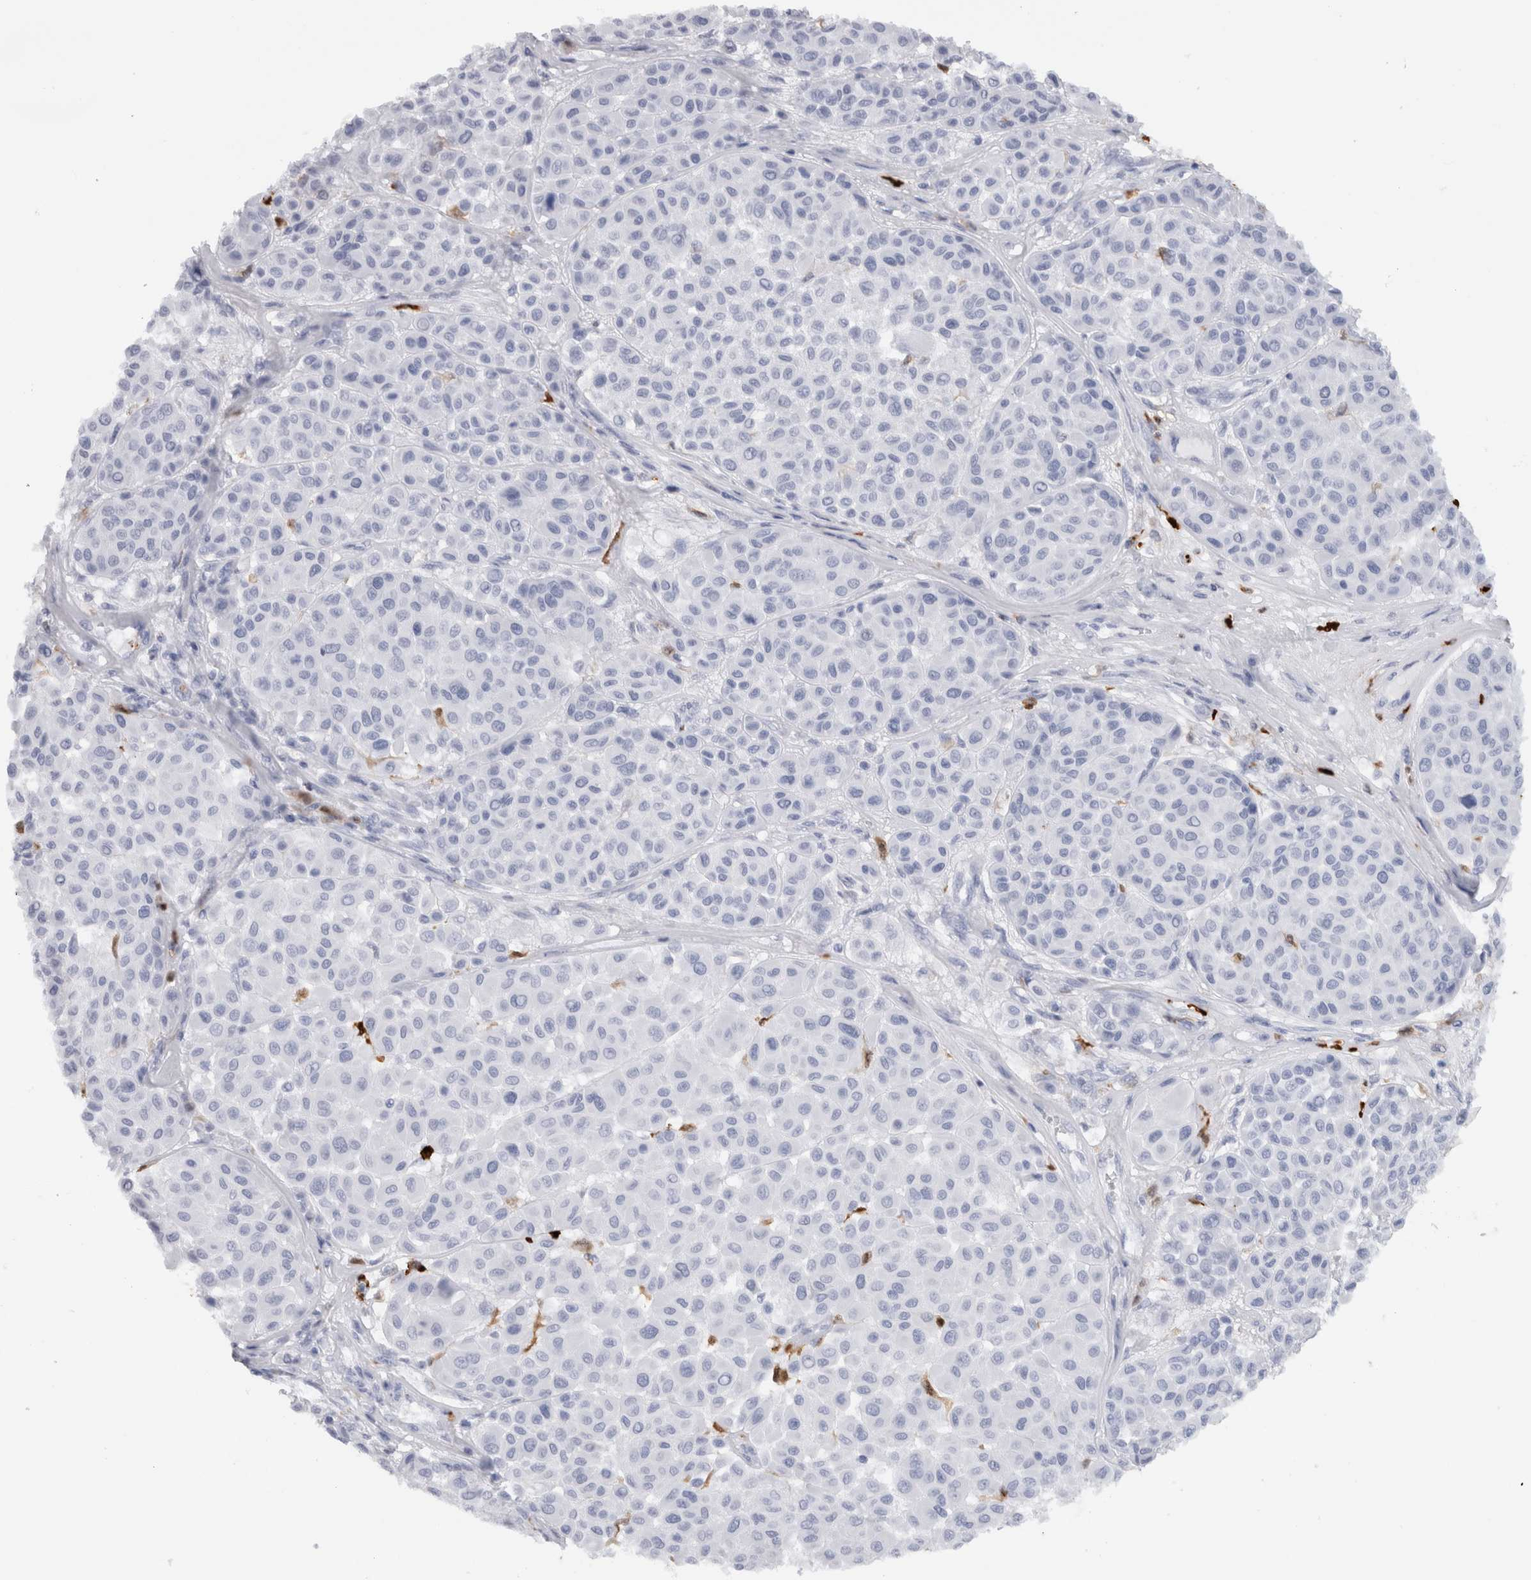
{"staining": {"intensity": "negative", "quantity": "none", "location": "none"}, "tissue": "melanoma", "cell_type": "Tumor cells", "image_type": "cancer", "snomed": [{"axis": "morphology", "description": "Malignant melanoma, Metastatic site"}, {"axis": "topography", "description": "Soft tissue"}], "caption": "Immunohistochemical staining of malignant melanoma (metastatic site) shows no significant staining in tumor cells.", "gene": "S100A8", "patient": {"sex": "male", "age": 41}}